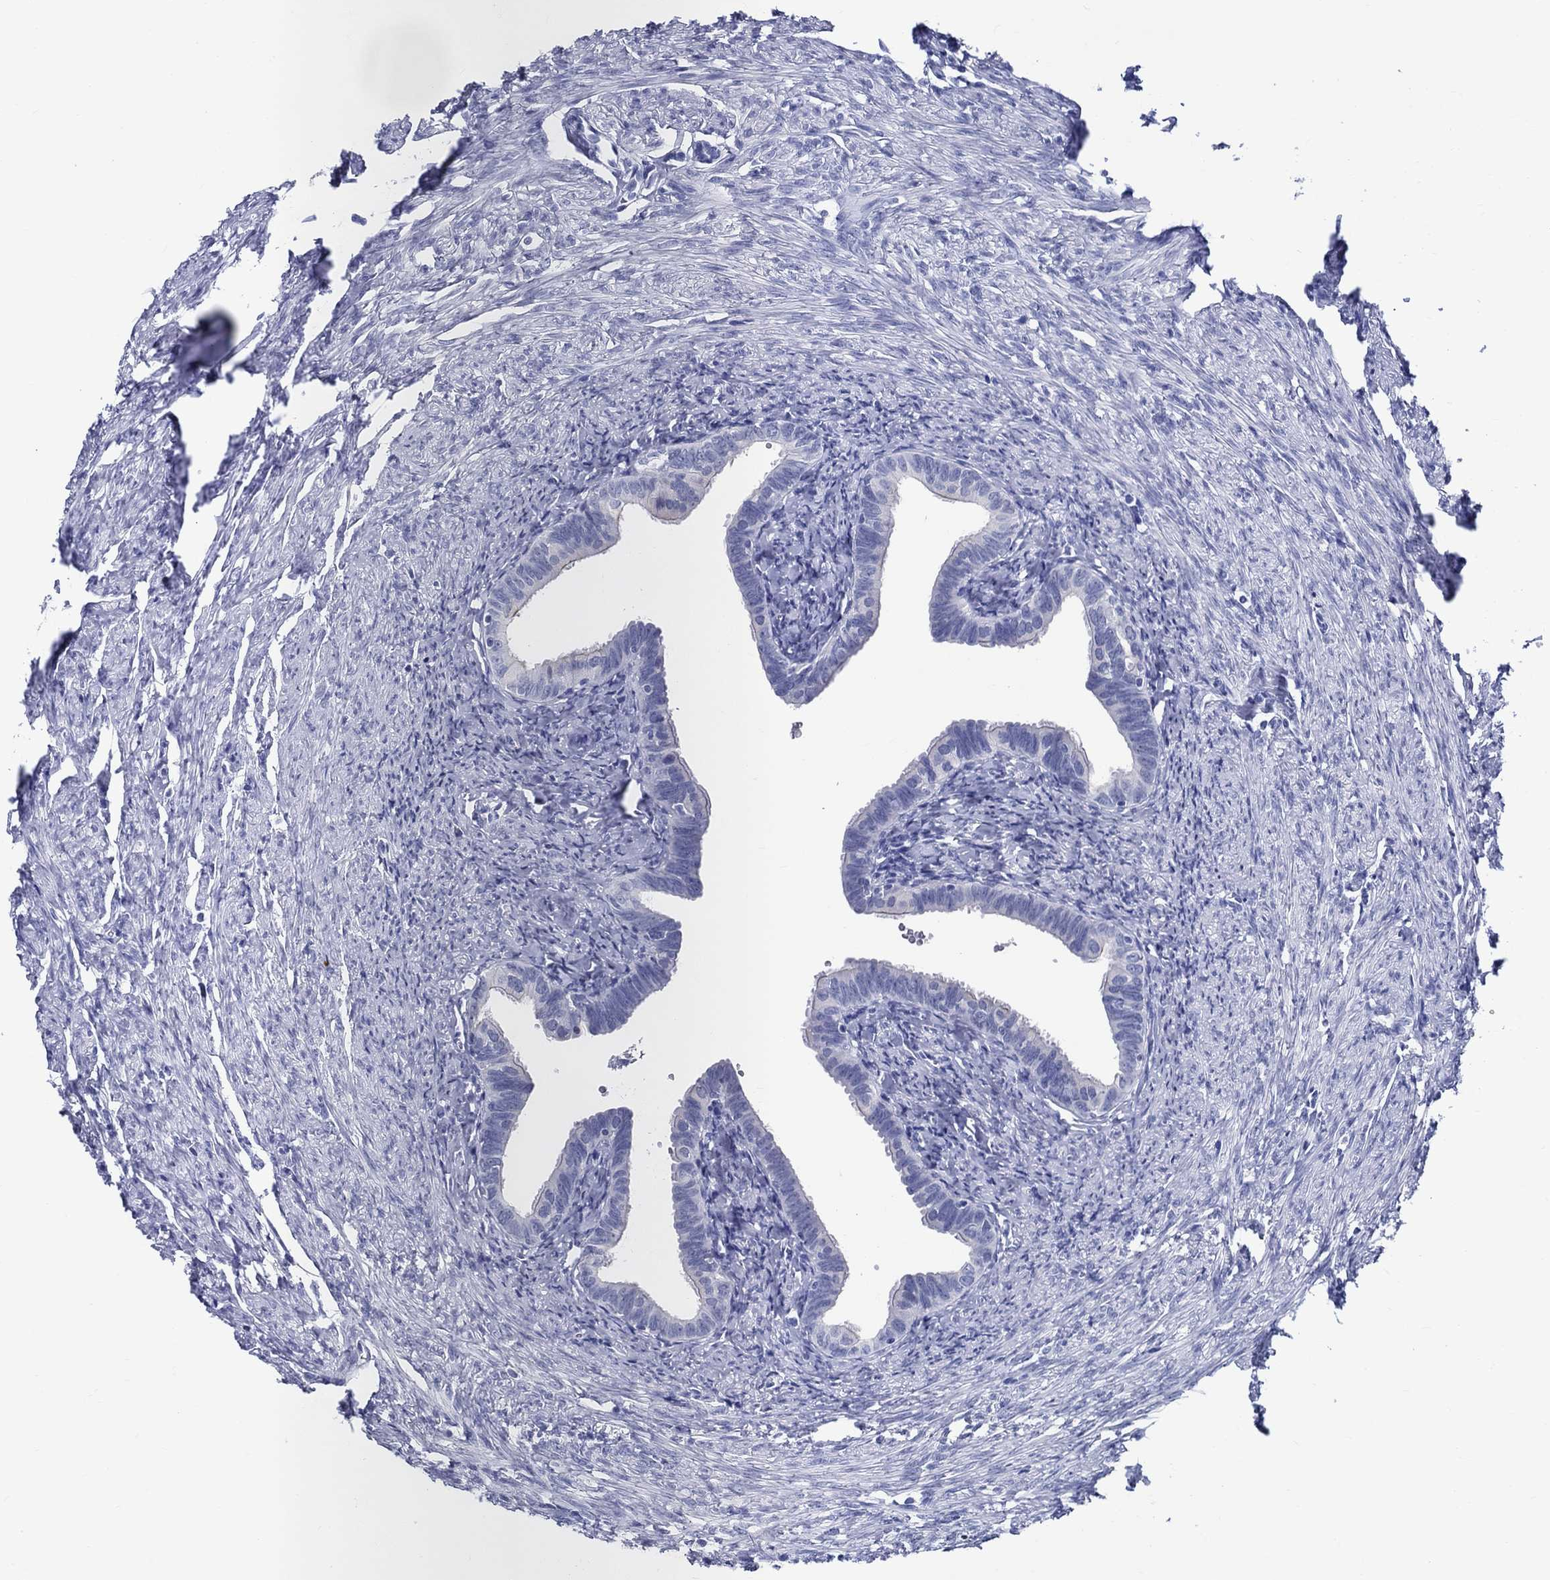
{"staining": {"intensity": "negative", "quantity": "none", "location": "none"}, "tissue": "fallopian tube", "cell_type": "Glandular cells", "image_type": "normal", "snomed": [{"axis": "morphology", "description": "Normal tissue, NOS"}, {"axis": "topography", "description": "Fallopian tube"}, {"axis": "topography", "description": "Ovary"}], "caption": "Image shows no protein positivity in glandular cells of normal fallopian tube.", "gene": "BSPRY", "patient": {"sex": "female", "age": 57}}